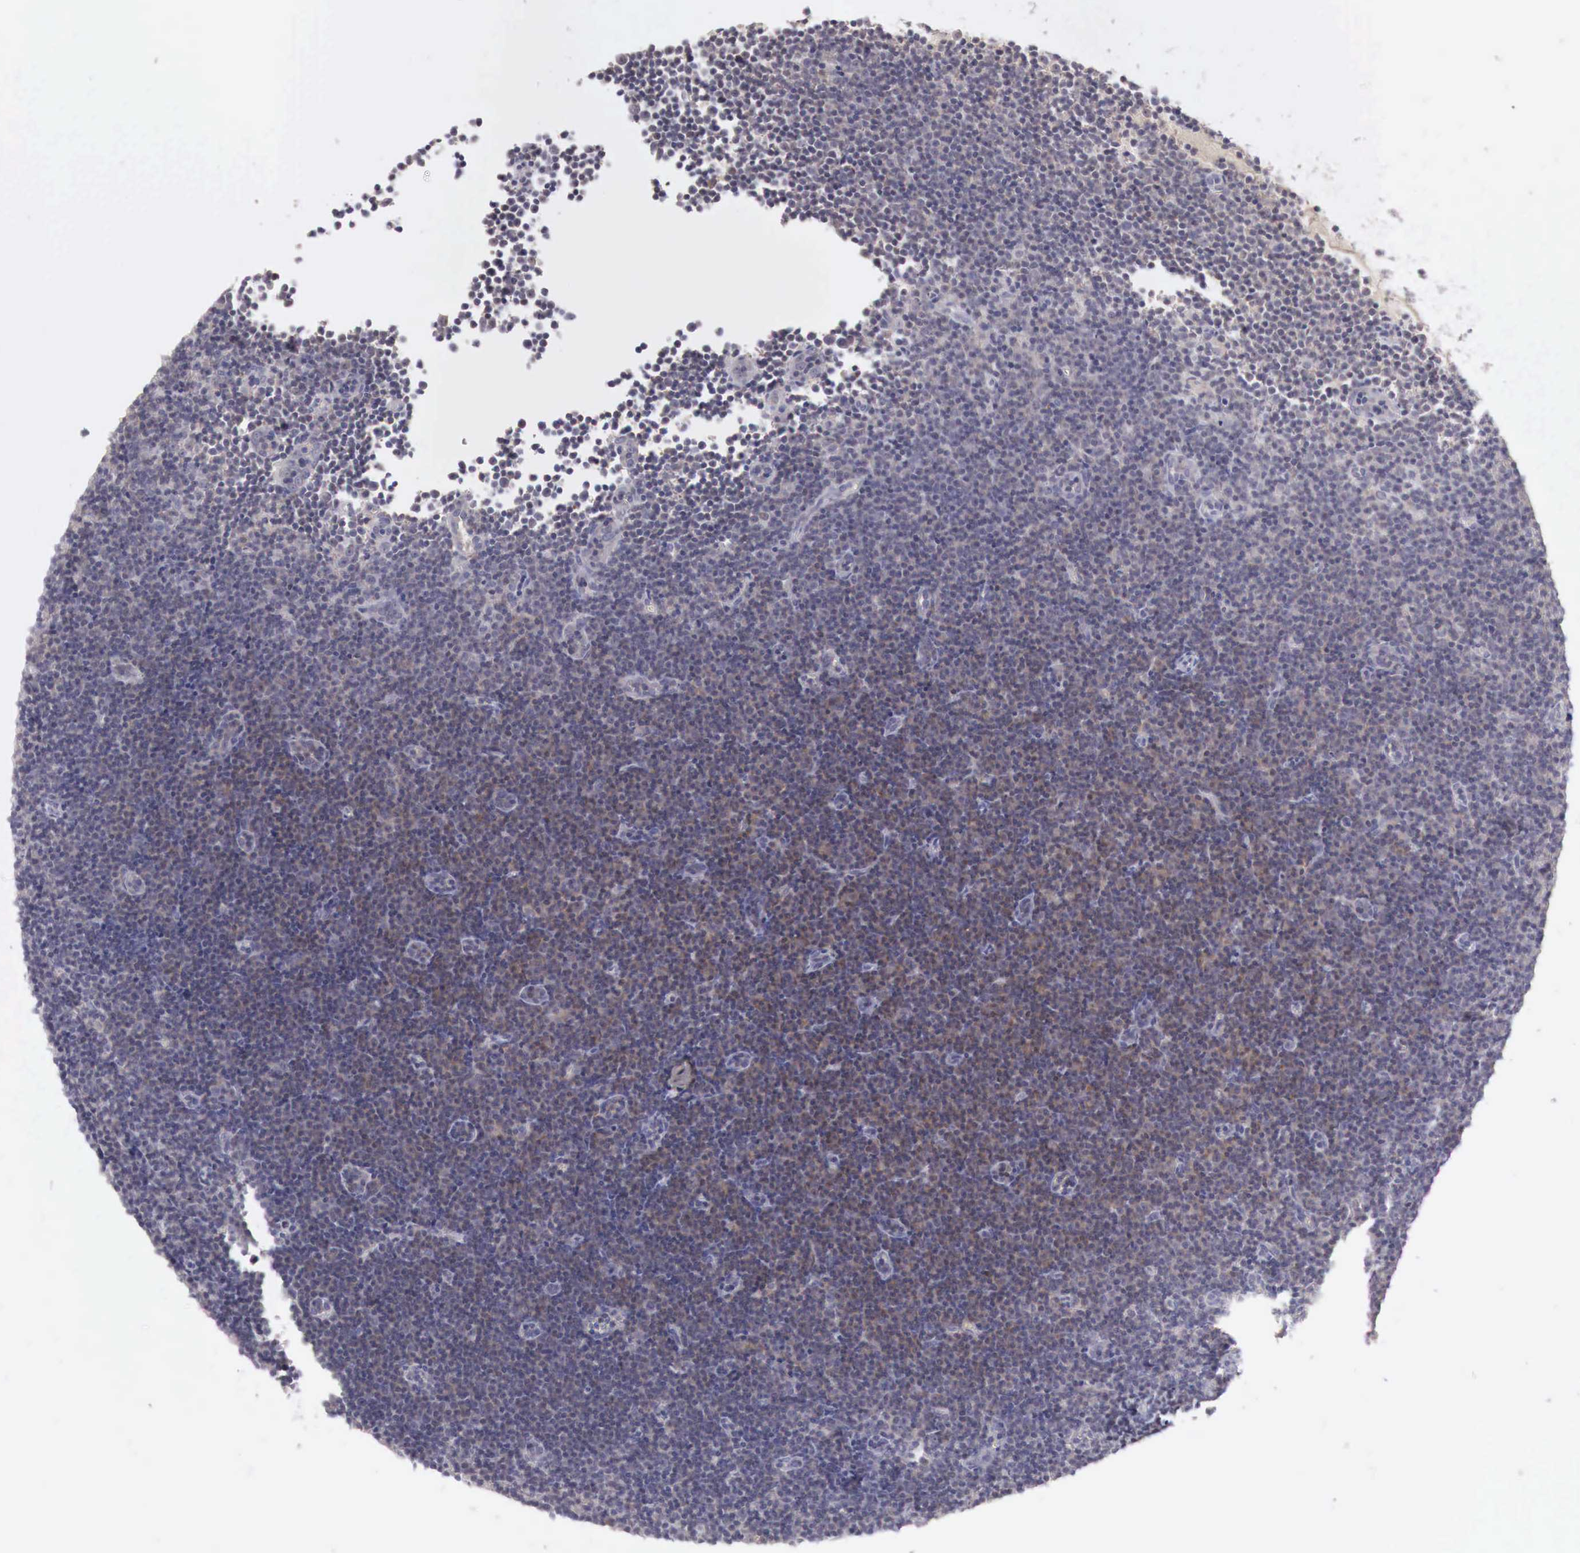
{"staining": {"intensity": "weak", "quantity": "25%-75%", "location": "cytoplasmic/membranous"}, "tissue": "lymphoma", "cell_type": "Tumor cells", "image_type": "cancer", "snomed": [{"axis": "morphology", "description": "Malignant lymphoma, non-Hodgkin's type, Low grade"}, {"axis": "topography", "description": "Lymph node"}], "caption": "The image demonstrates a brown stain indicating the presence of a protein in the cytoplasmic/membranous of tumor cells in lymphoma. (DAB IHC, brown staining for protein, blue staining for nuclei).", "gene": "GATA1", "patient": {"sex": "male", "age": 57}}